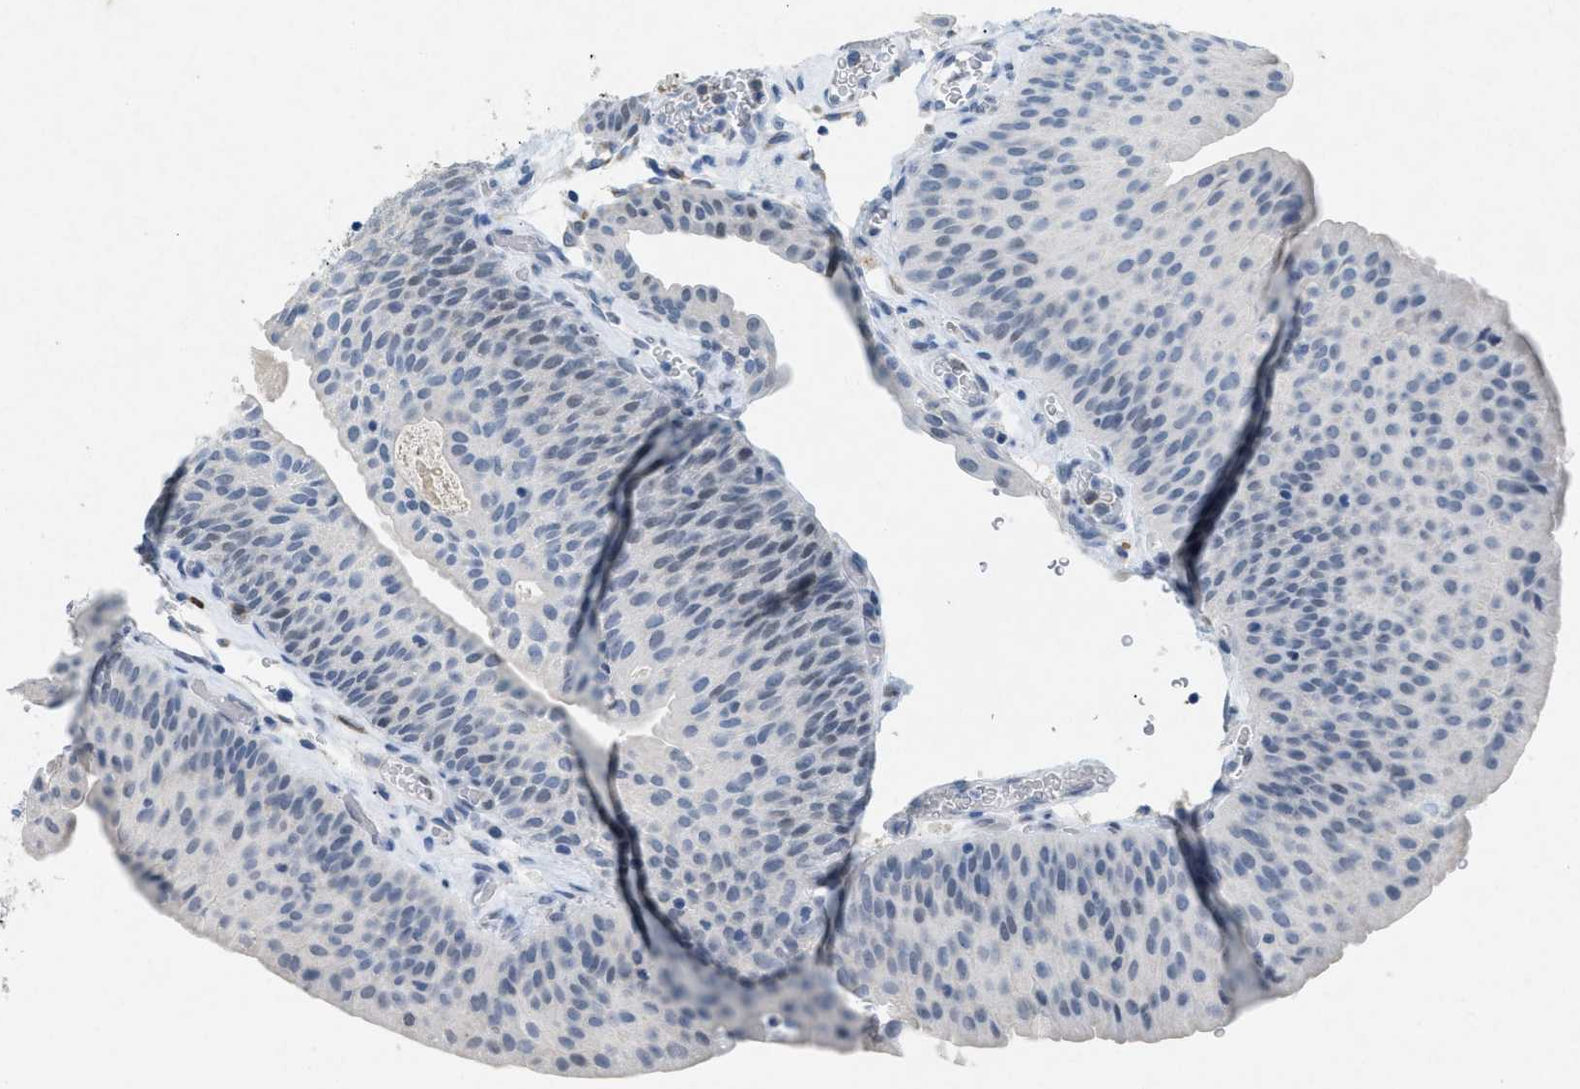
{"staining": {"intensity": "negative", "quantity": "none", "location": "none"}, "tissue": "urothelial cancer", "cell_type": "Tumor cells", "image_type": "cancer", "snomed": [{"axis": "morphology", "description": "Urothelial carcinoma, Low grade"}, {"axis": "morphology", "description": "Urothelial carcinoma, High grade"}, {"axis": "topography", "description": "Urinary bladder"}], "caption": "A histopathology image of human urothelial cancer is negative for staining in tumor cells. (DAB IHC, high magnification).", "gene": "TASOR", "patient": {"sex": "male", "age": 35}}